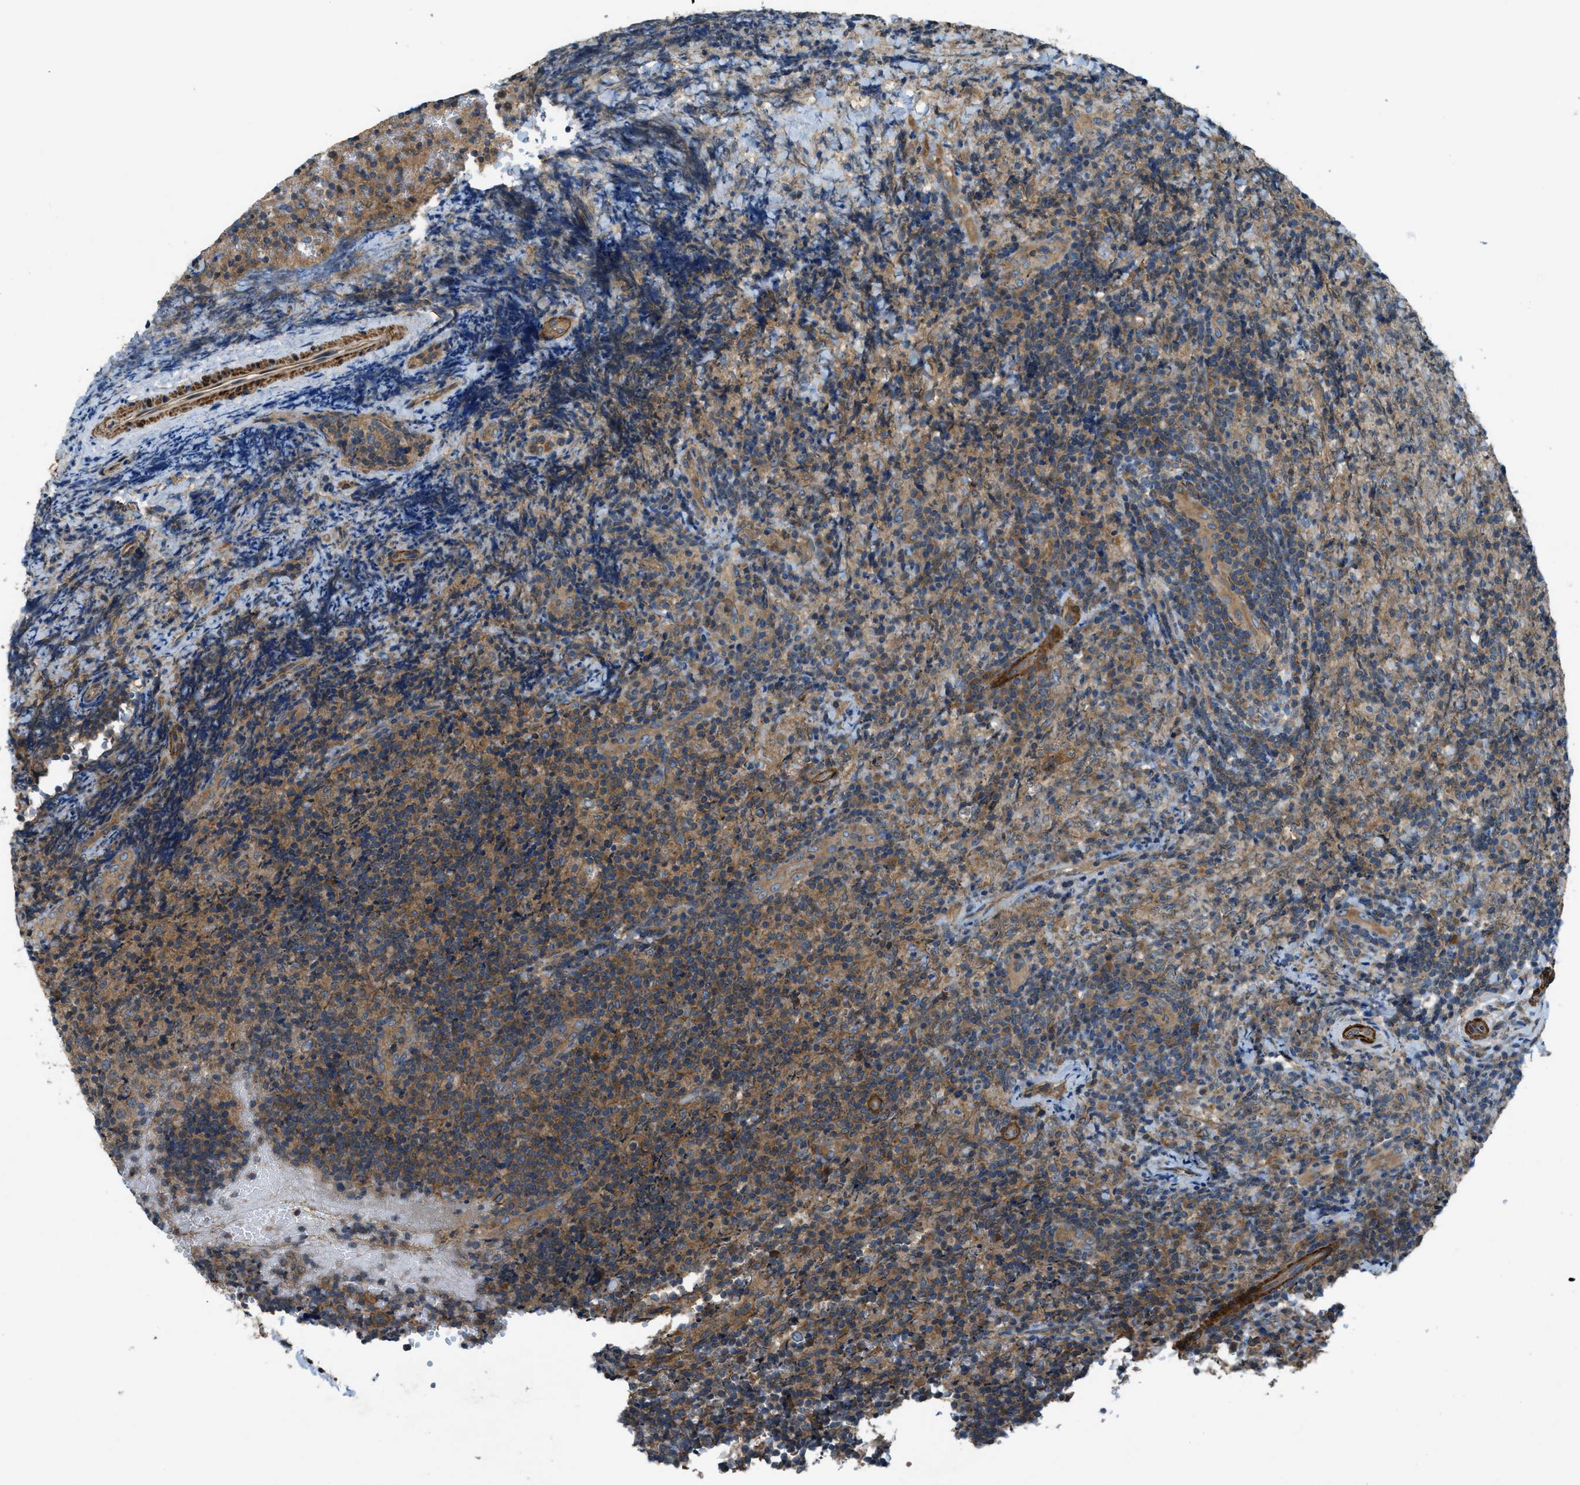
{"staining": {"intensity": "moderate", "quantity": ">75%", "location": "cytoplasmic/membranous"}, "tissue": "lymphoma", "cell_type": "Tumor cells", "image_type": "cancer", "snomed": [{"axis": "morphology", "description": "Malignant lymphoma, non-Hodgkin's type, High grade"}, {"axis": "topography", "description": "Tonsil"}], "caption": "An immunohistochemistry (IHC) image of neoplastic tissue is shown. Protein staining in brown shows moderate cytoplasmic/membranous positivity in lymphoma within tumor cells.", "gene": "VEZT", "patient": {"sex": "female", "age": 36}}